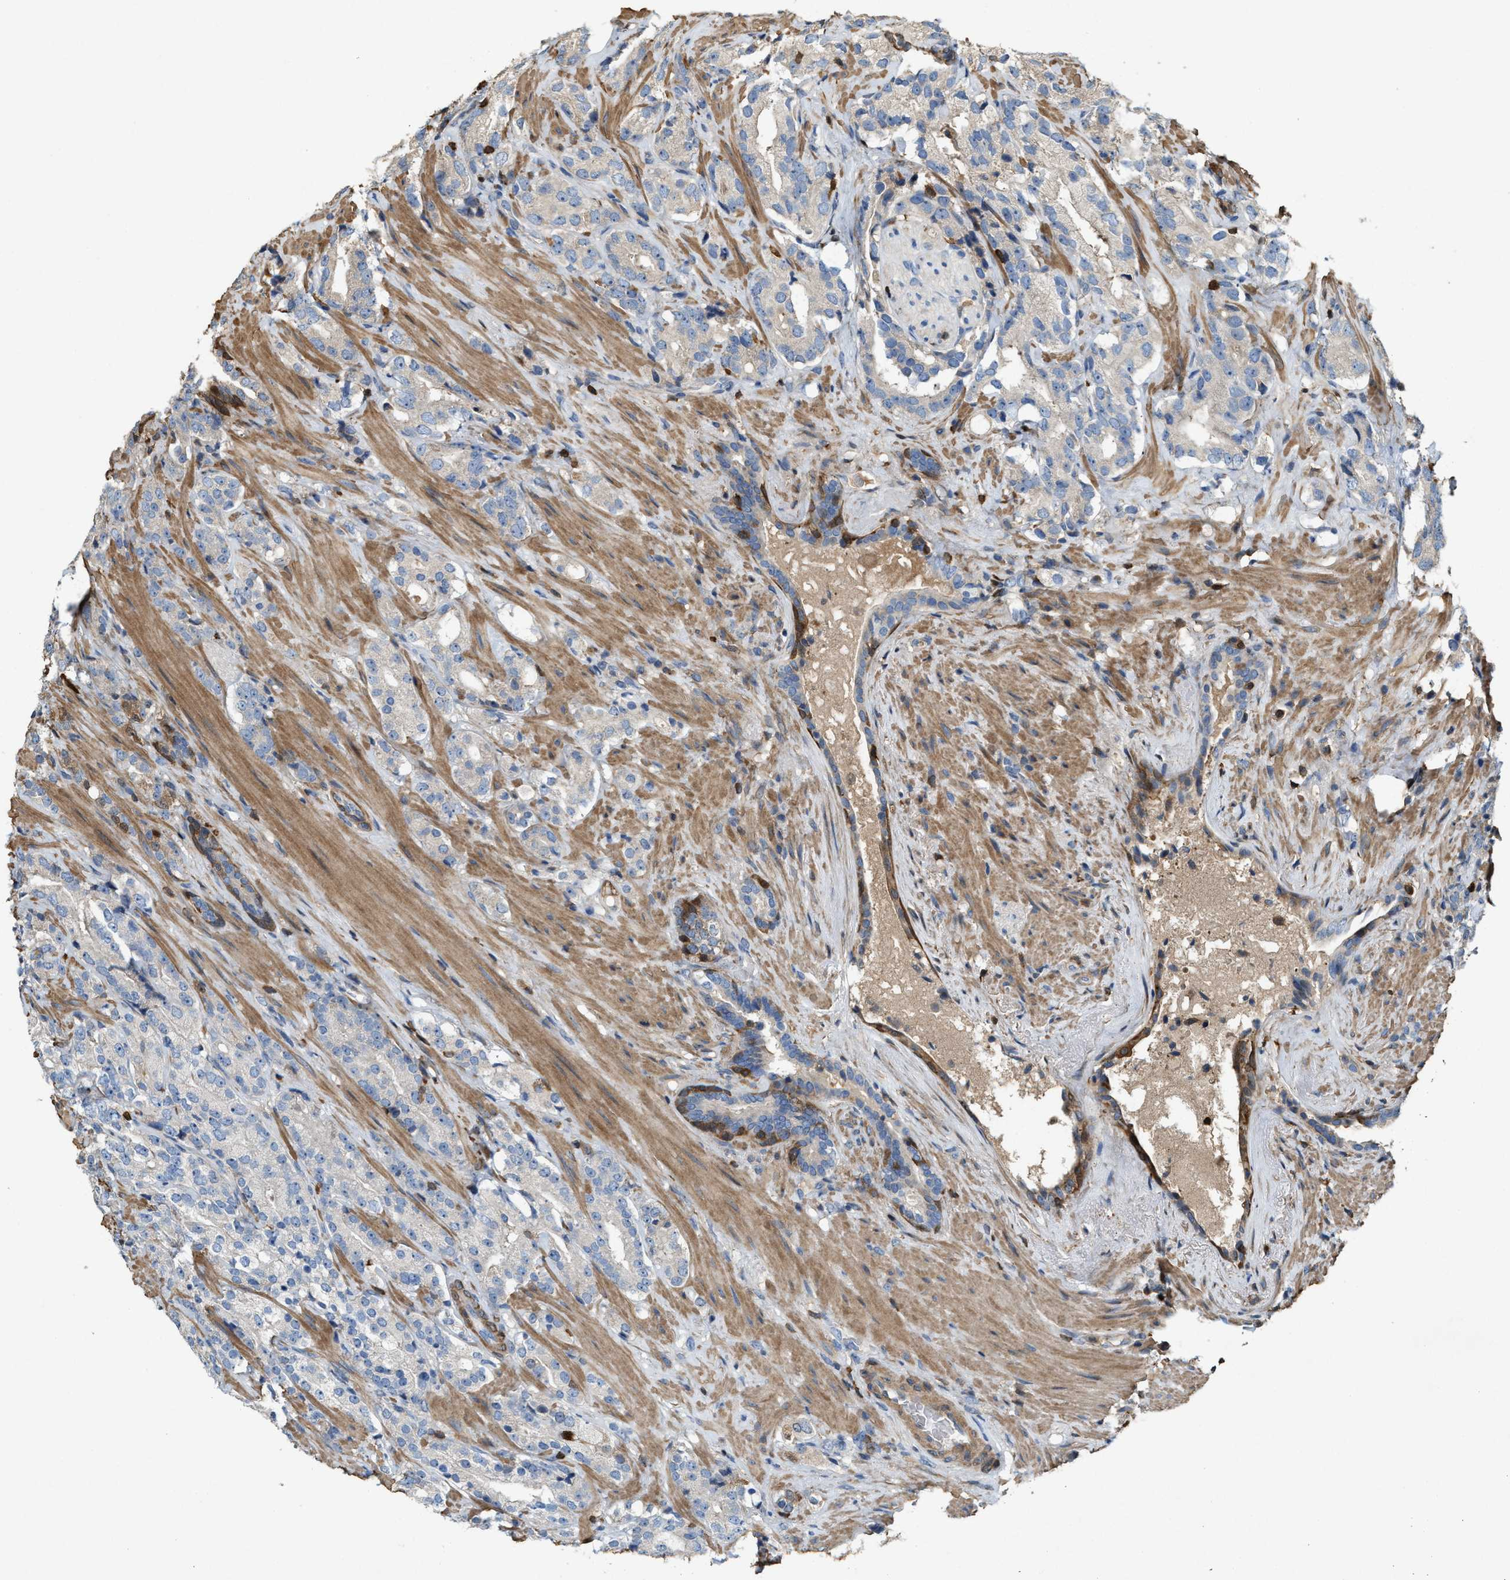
{"staining": {"intensity": "negative", "quantity": "none", "location": "none"}, "tissue": "prostate cancer", "cell_type": "Tumor cells", "image_type": "cancer", "snomed": [{"axis": "morphology", "description": "Adenocarcinoma, High grade"}, {"axis": "topography", "description": "Prostate"}], "caption": "A high-resolution image shows immunohistochemistry staining of prostate high-grade adenocarcinoma, which exhibits no significant staining in tumor cells.", "gene": "SERPINB5", "patient": {"sex": "male", "age": 71}}